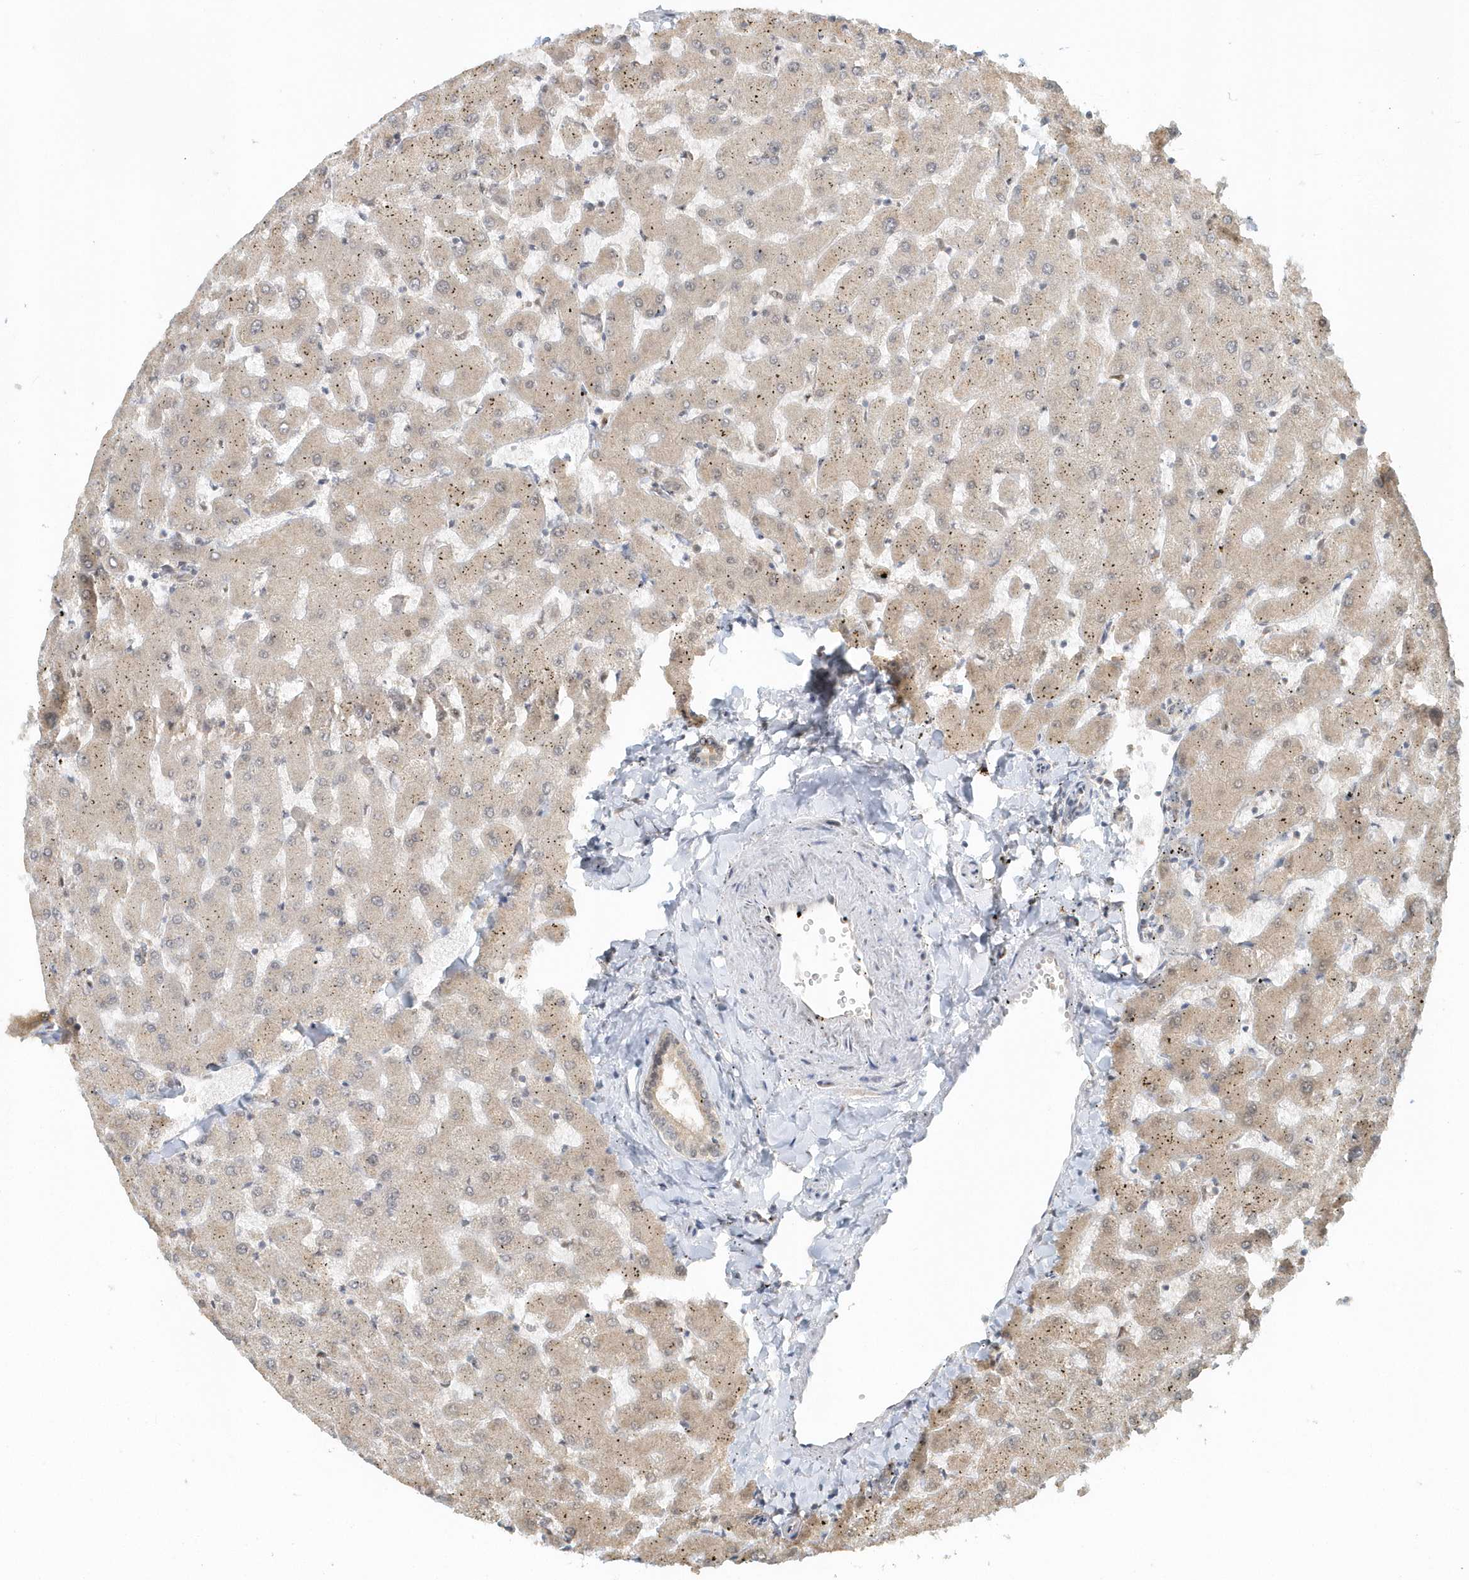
{"staining": {"intensity": "negative", "quantity": "none", "location": "none"}, "tissue": "liver", "cell_type": "Cholangiocytes", "image_type": "normal", "snomed": [{"axis": "morphology", "description": "Normal tissue, NOS"}, {"axis": "topography", "description": "Liver"}], "caption": "Unremarkable liver was stained to show a protein in brown. There is no significant positivity in cholangiocytes.", "gene": "PSMD6", "patient": {"sex": "female", "age": 63}}